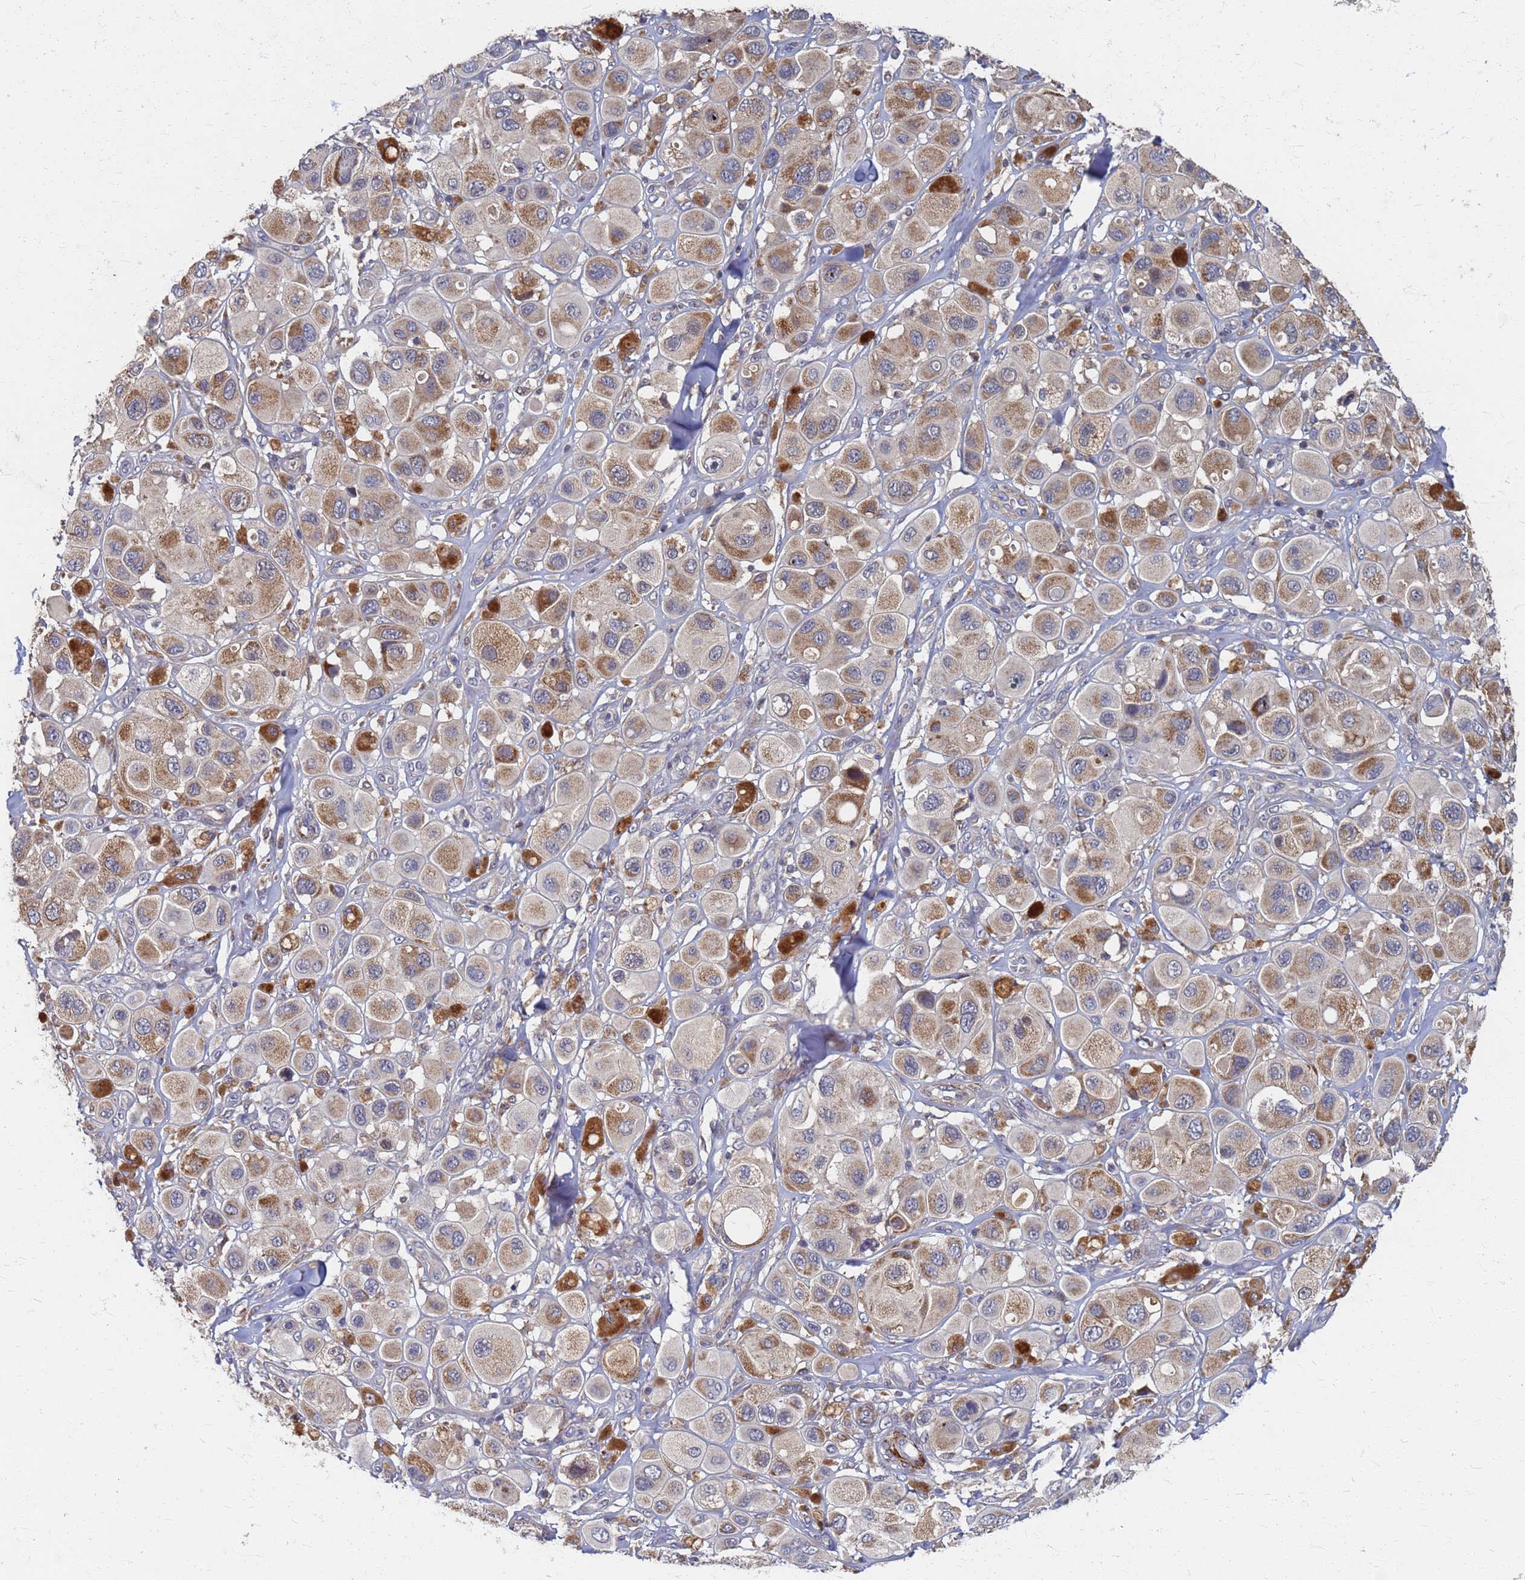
{"staining": {"intensity": "moderate", "quantity": ">75%", "location": "cytoplasmic/membranous"}, "tissue": "melanoma", "cell_type": "Tumor cells", "image_type": "cancer", "snomed": [{"axis": "morphology", "description": "Malignant melanoma, Metastatic site"}, {"axis": "topography", "description": "Skin"}], "caption": "IHC of melanoma reveals medium levels of moderate cytoplasmic/membranous positivity in approximately >75% of tumor cells.", "gene": "ATPAF1", "patient": {"sex": "male", "age": 41}}